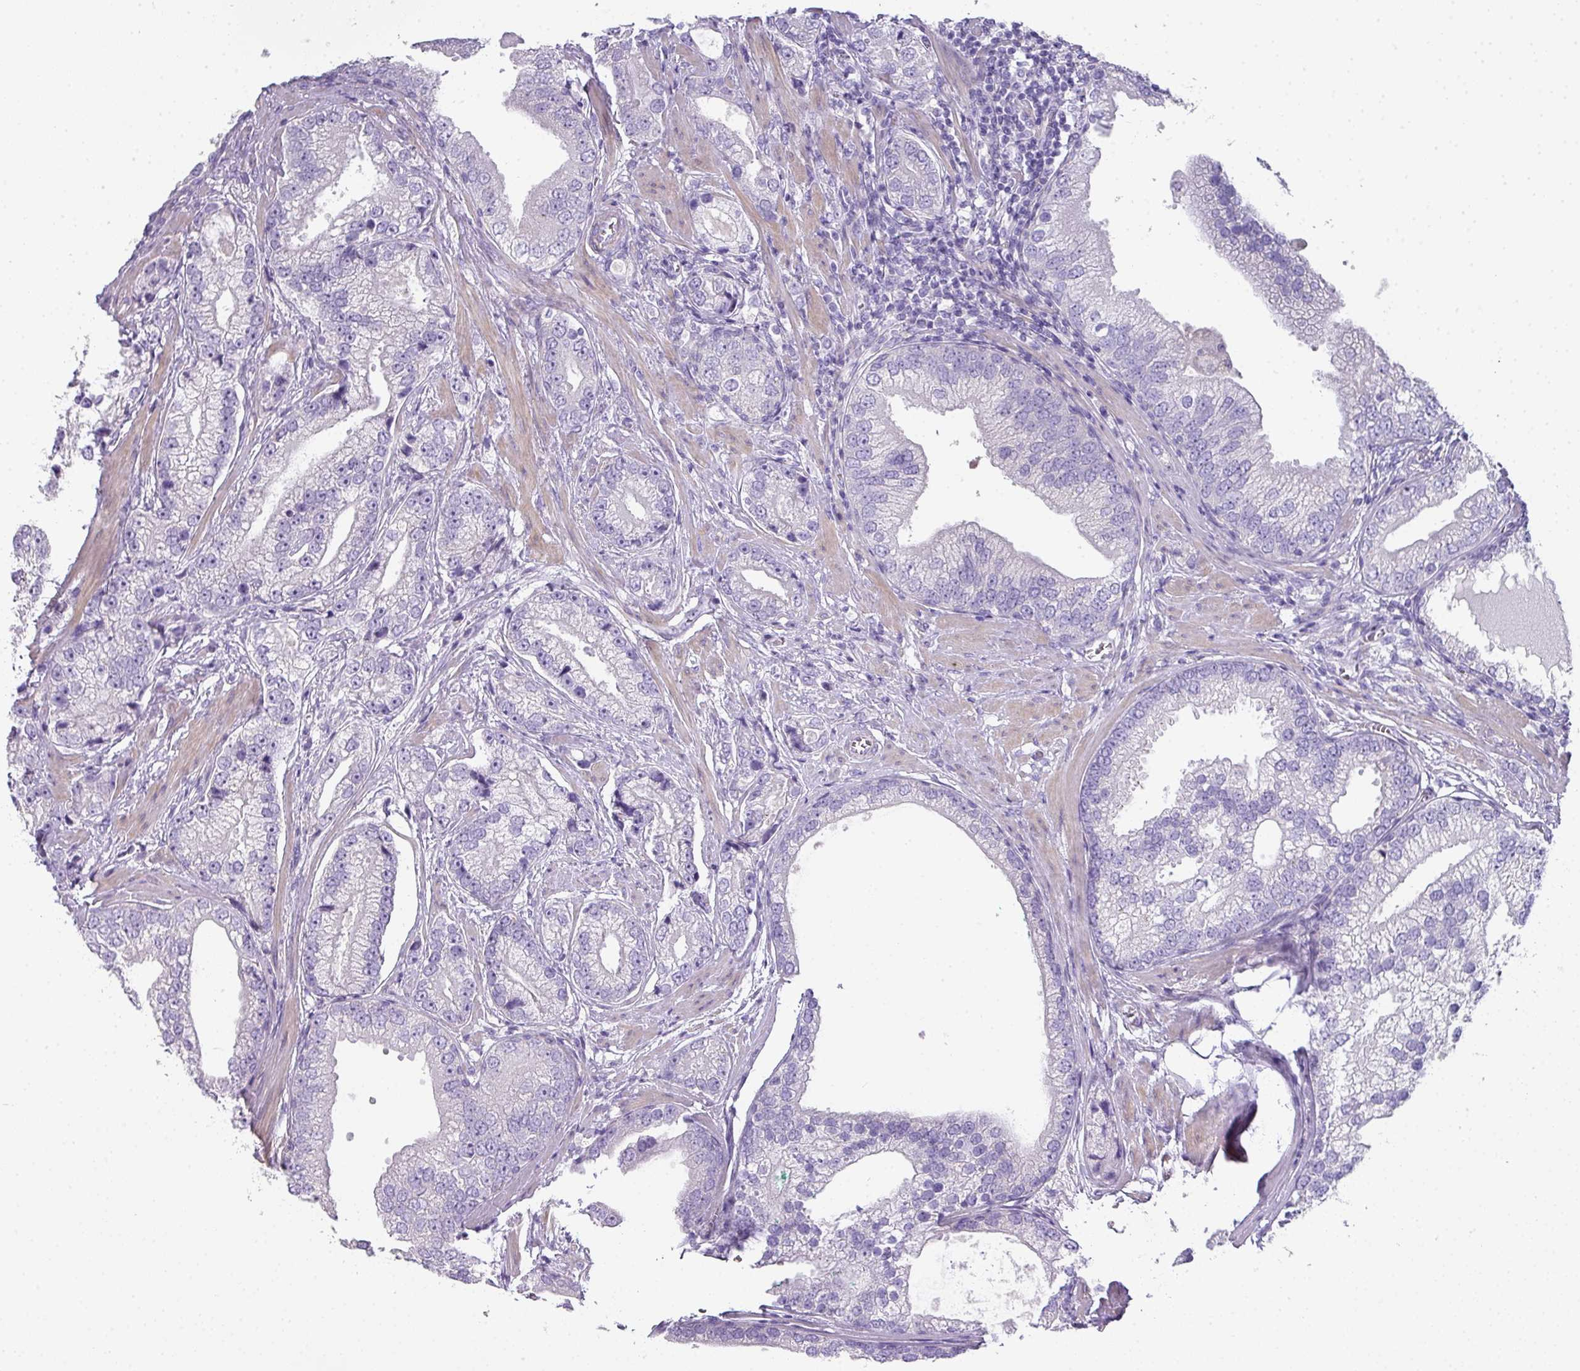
{"staining": {"intensity": "negative", "quantity": "none", "location": "none"}, "tissue": "prostate cancer", "cell_type": "Tumor cells", "image_type": "cancer", "snomed": [{"axis": "morphology", "description": "Adenocarcinoma, High grade"}, {"axis": "topography", "description": "Prostate"}], "caption": "This is a image of immunohistochemistry (IHC) staining of adenocarcinoma (high-grade) (prostate), which shows no positivity in tumor cells.", "gene": "GLI4", "patient": {"sex": "male", "age": 75}}